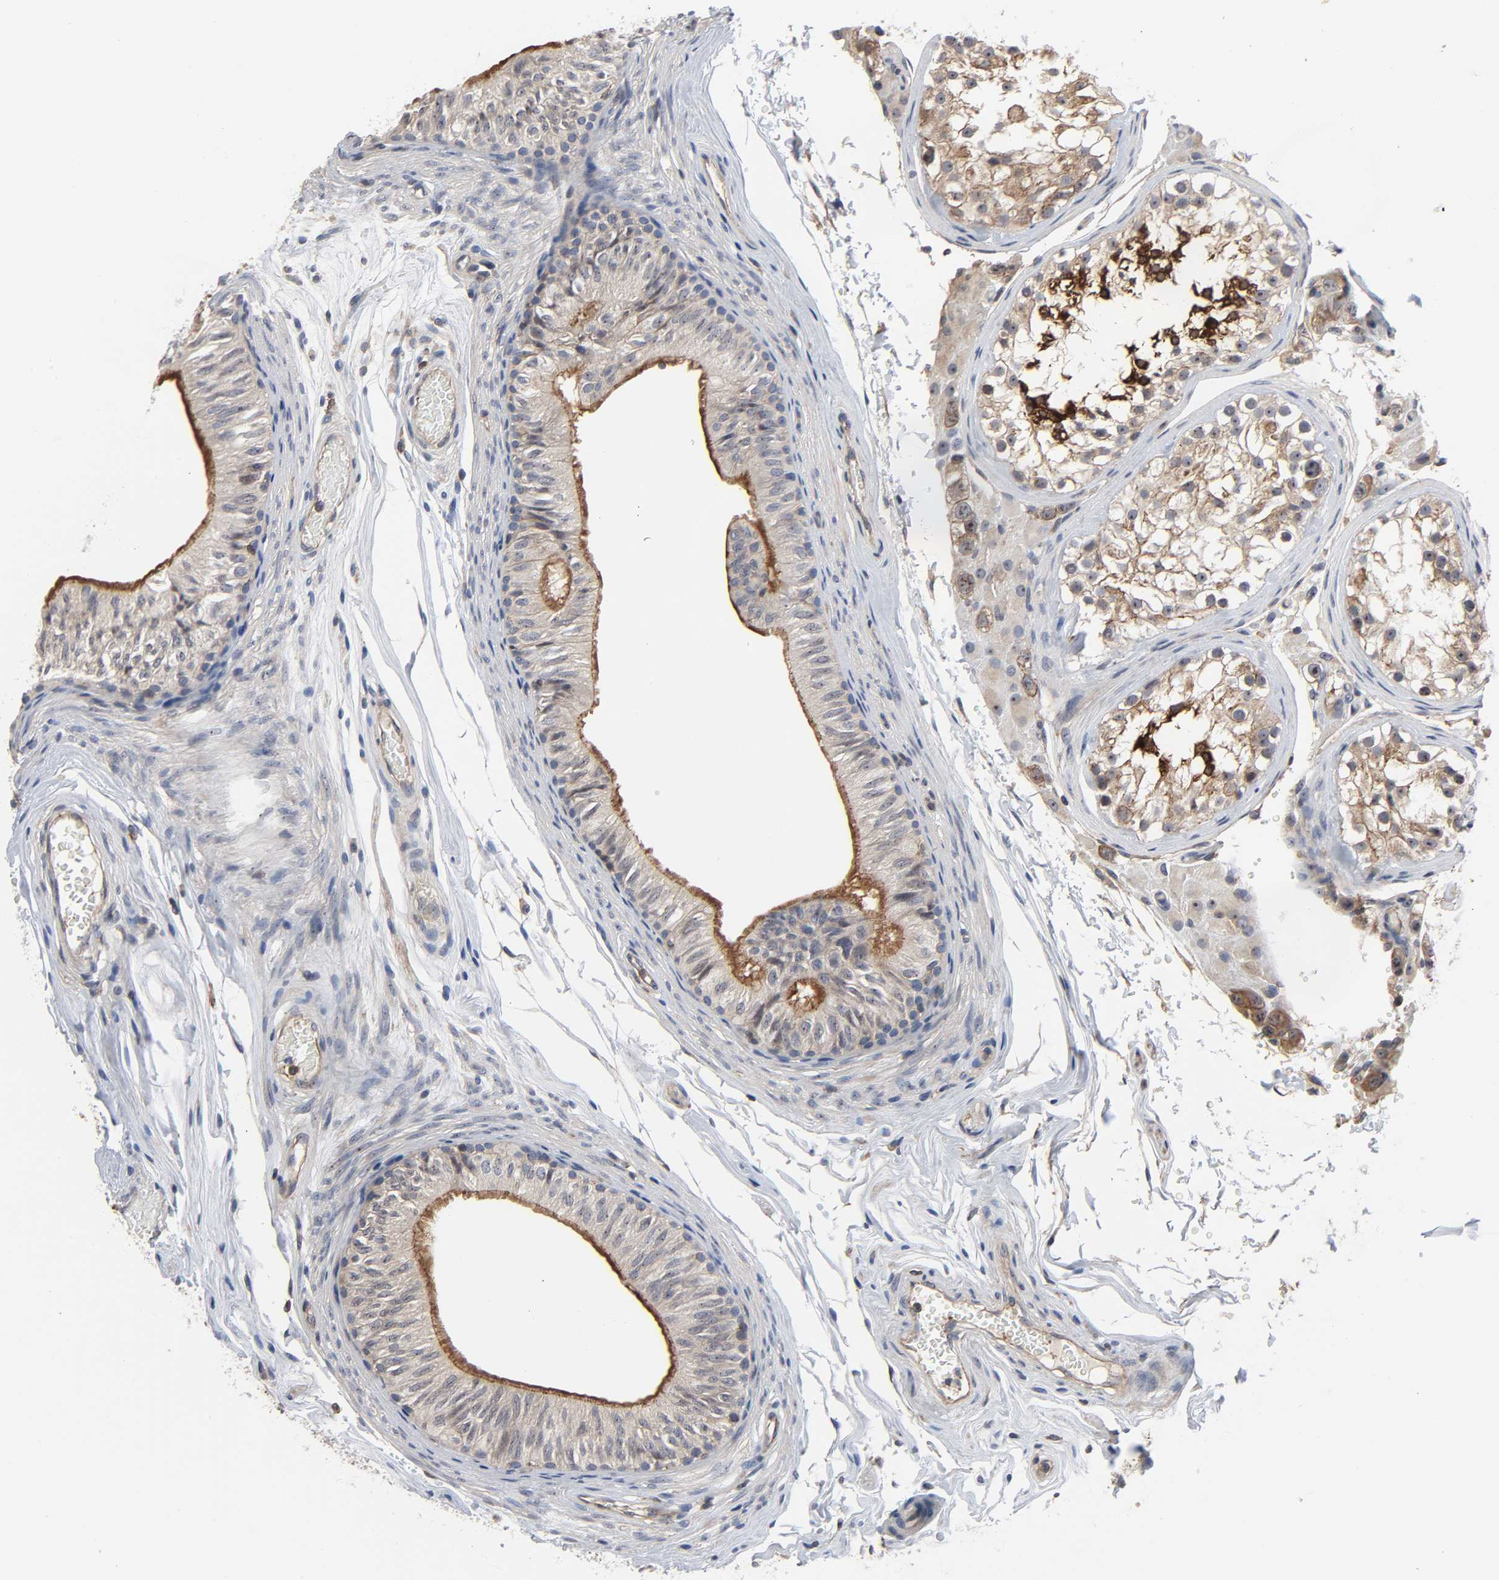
{"staining": {"intensity": "moderate", "quantity": ">75%", "location": "cytoplasmic/membranous,nuclear"}, "tissue": "epididymis", "cell_type": "Glandular cells", "image_type": "normal", "snomed": [{"axis": "morphology", "description": "Normal tissue, NOS"}, {"axis": "topography", "description": "Testis"}, {"axis": "topography", "description": "Epididymis"}], "caption": "The photomicrograph displays staining of normal epididymis, revealing moderate cytoplasmic/membranous,nuclear protein expression (brown color) within glandular cells. (DAB (3,3'-diaminobenzidine) = brown stain, brightfield microscopy at high magnification).", "gene": "DDX10", "patient": {"sex": "male", "age": 36}}